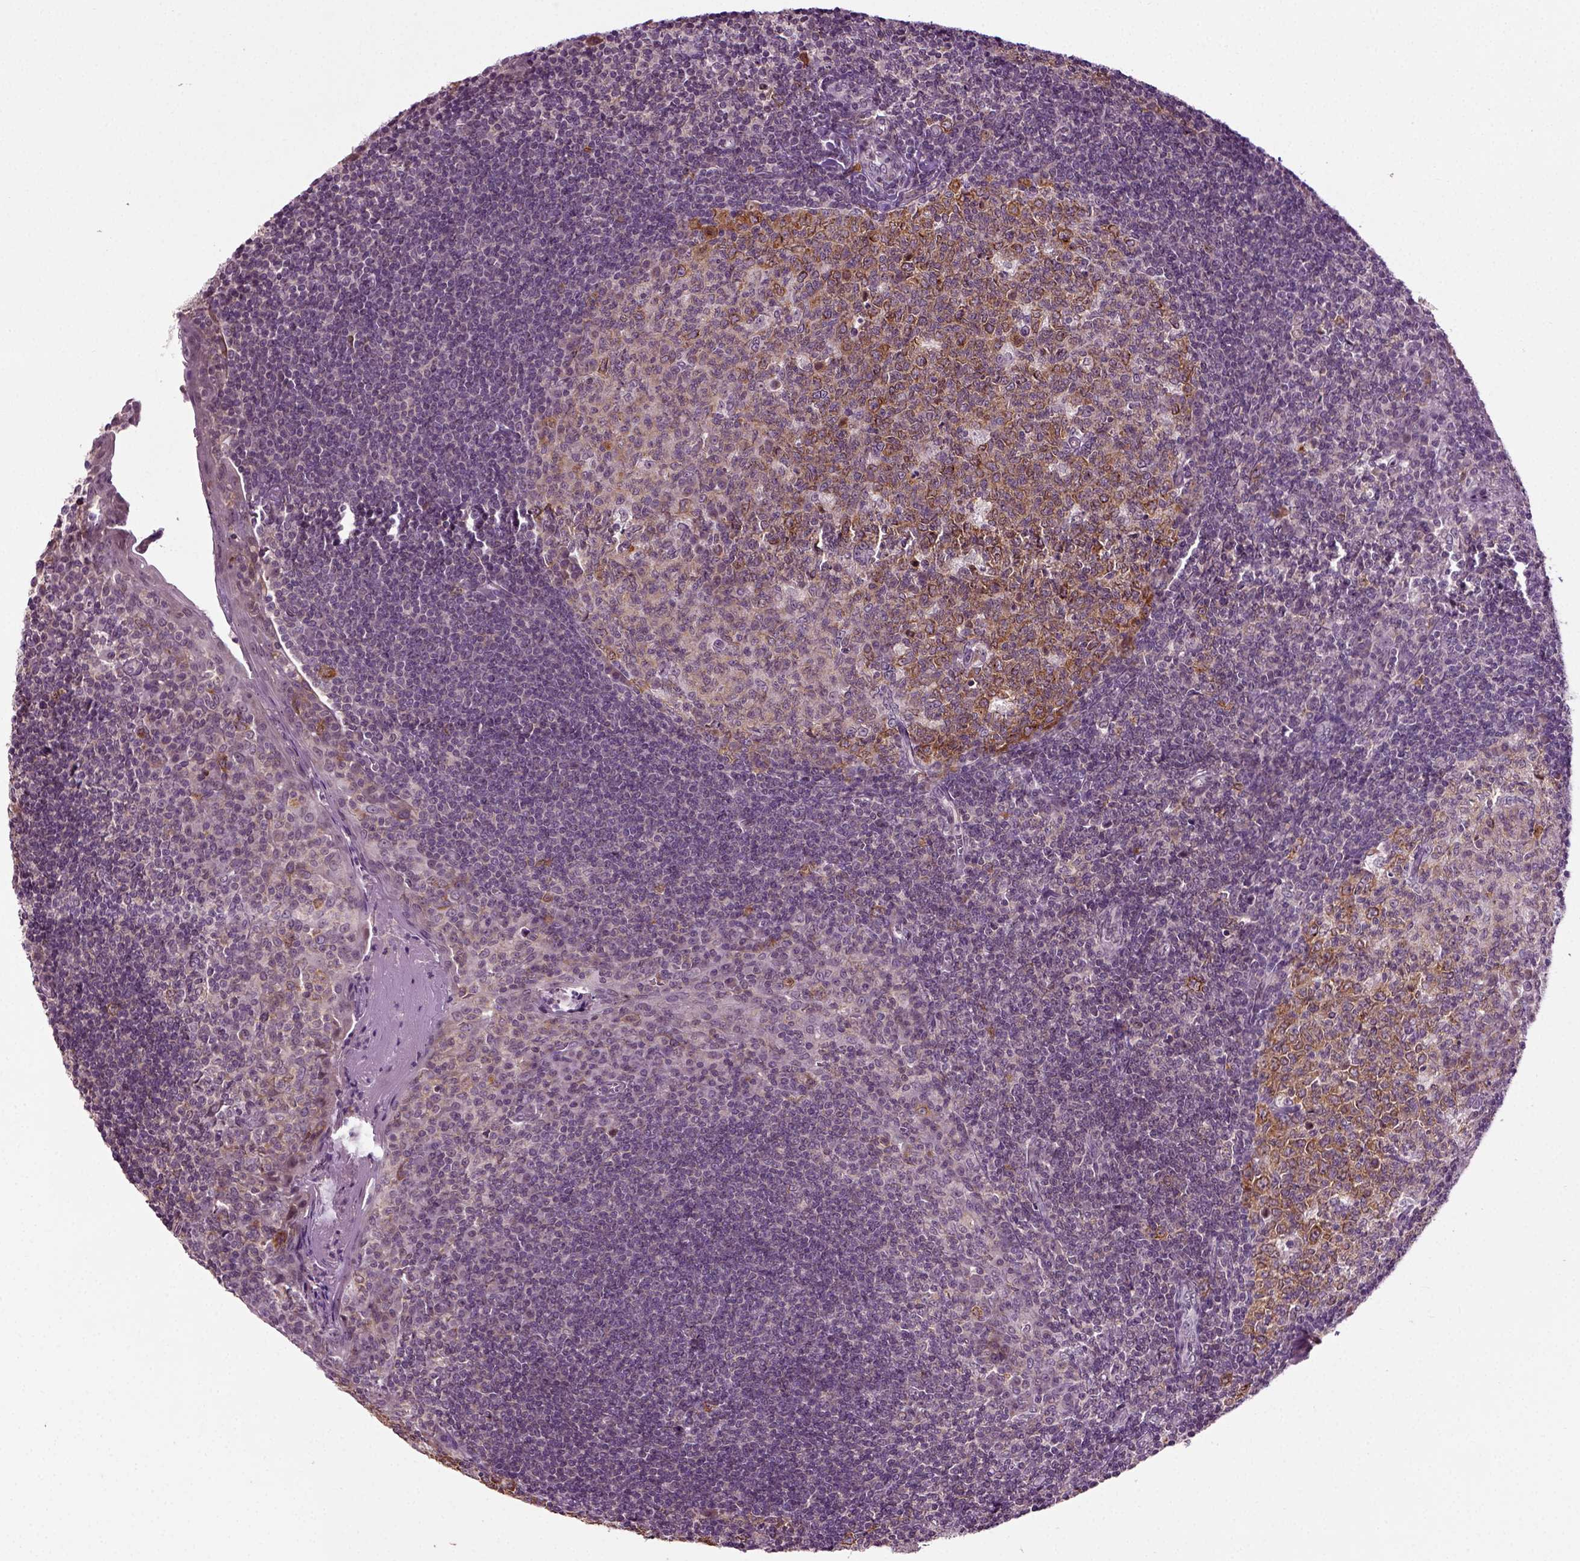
{"staining": {"intensity": "moderate", "quantity": "25%-75%", "location": "cytoplasmic/membranous"}, "tissue": "tonsil", "cell_type": "Germinal center cells", "image_type": "normal", "snomed": [{"axis": "morphology", "description": "Normal tissue, NOS"}, {"axis": "topography", "description": "Tonsil"}], "caption": "An IHC image of benign tissue is shown. Protein staining in brown shows moderate cytoplasmic/membranous positivity in tonsil within germinal center cells.", "gene": "KNSTRN", "patient": {"sex": "female", "age": 13}}